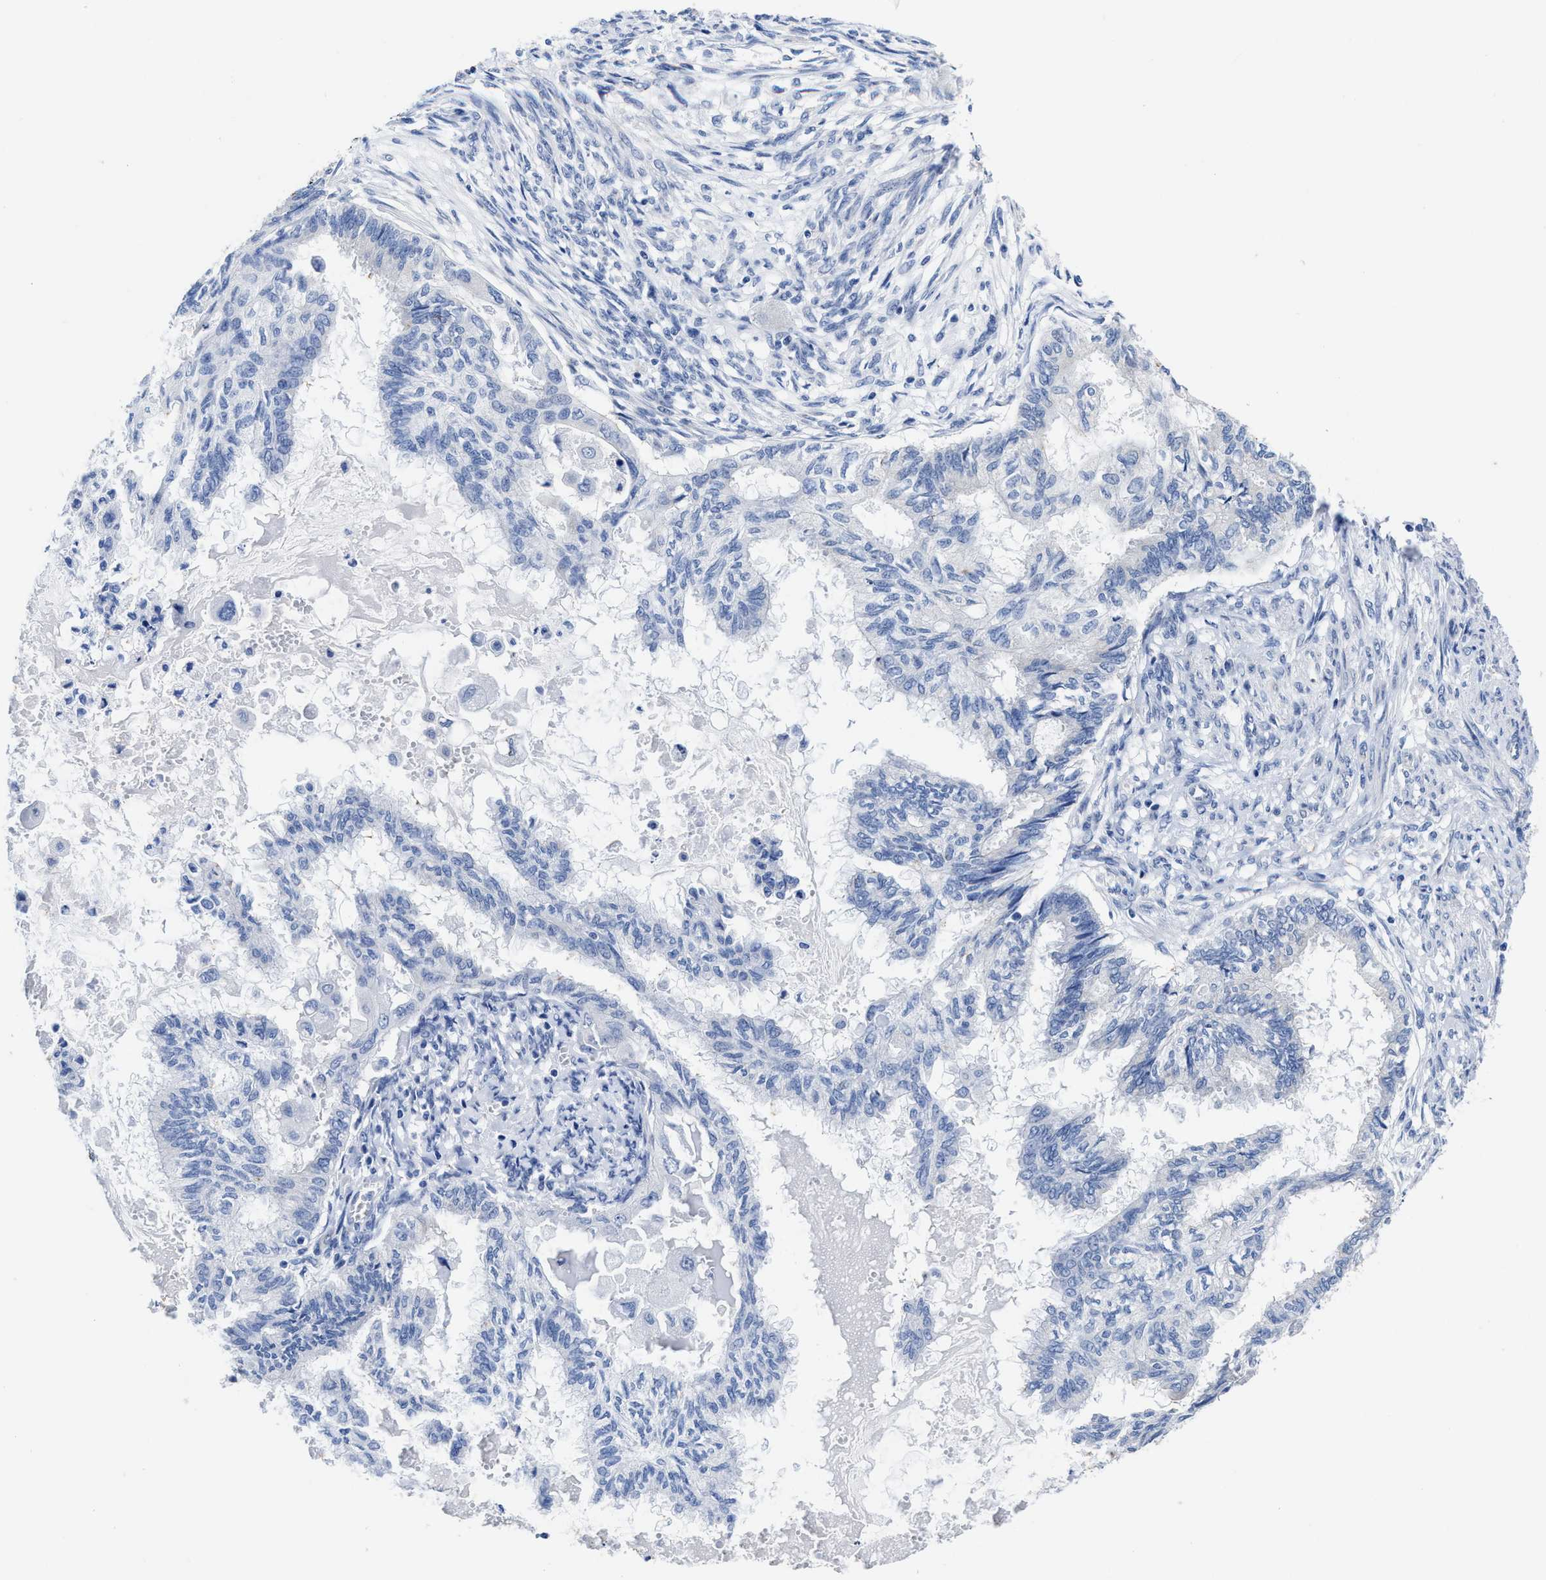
{"staining": {"intensity": "negative", "quantity": "none", "location": "none"}, "tissue": "cervical cancer", "cell_type": "Tumor cells", "image_type": "cancer", "snomed": [{"axis": "morphology", "description": "Normal tissue, NOS"}, {"axis": "morphology", "description": "Adenocarcinoma, NOS"}, {"axis": "topography", "description": "Cervix"}, {"axis": "topography", "description": "Endometrium"}], "caption": "Immunohistochemistry (IHC) of human cervical cancer demonstrates no staining in tumor cells.", "gene": "HOOK1", "patient": {"sex": "female", "age": 86}}